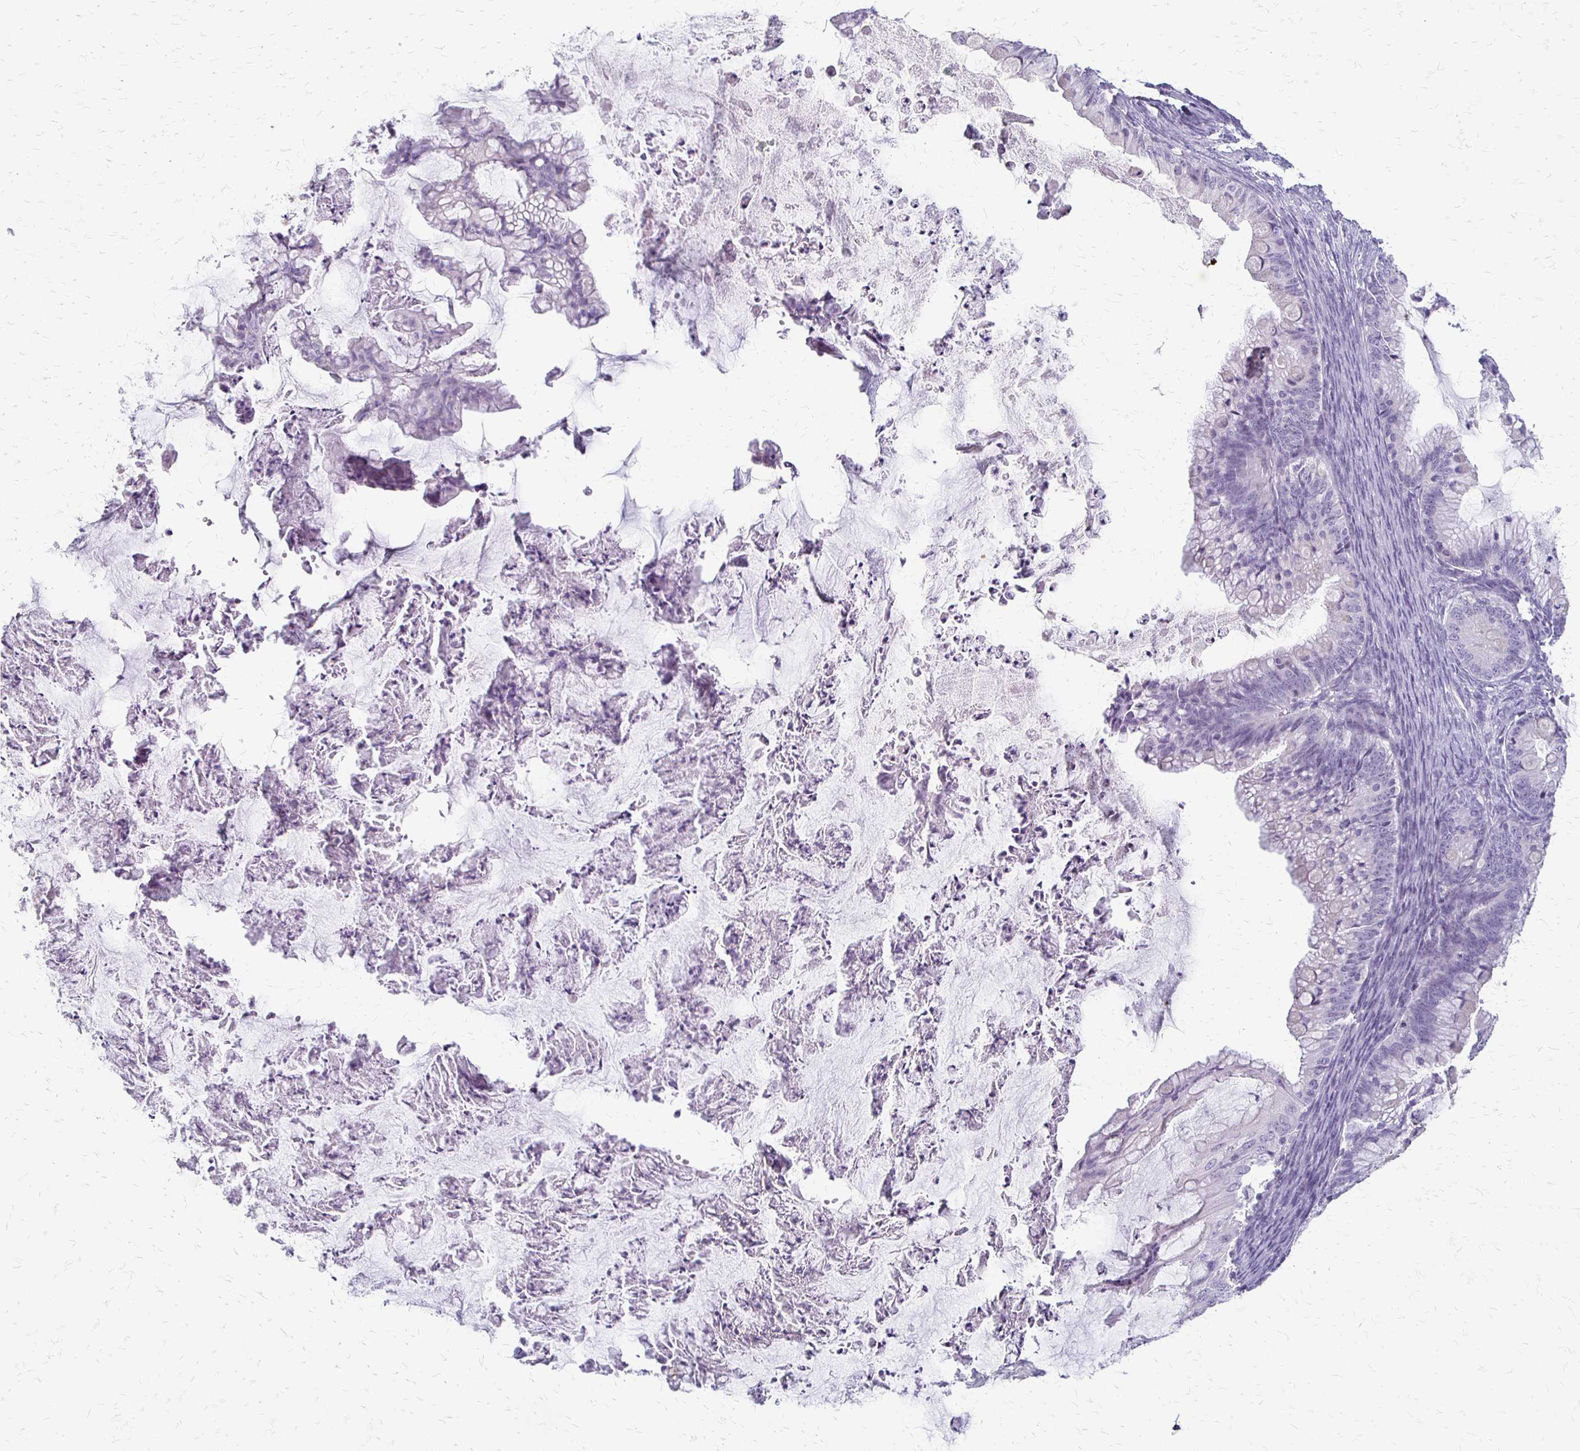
{"staining": {"intensity": "negative", "quantity": "none", "location": "none"}, "tissue": "ovarian cancer", "cell_type": "Tumor cells", "image_type": "cancer", "snomed": [{"axis": "morphology", "description": "Cystadenocarcinoma, mucinous, NOS"}, {"axis": "topography", "description": "Ovary"}], "caption": "IHC of human mucinous cystadenocarcinoma (ovarian) demonstrates no expression in tumor cells.", "gene": "ACP5", "patient": {"sex": "female", "age": 35}}